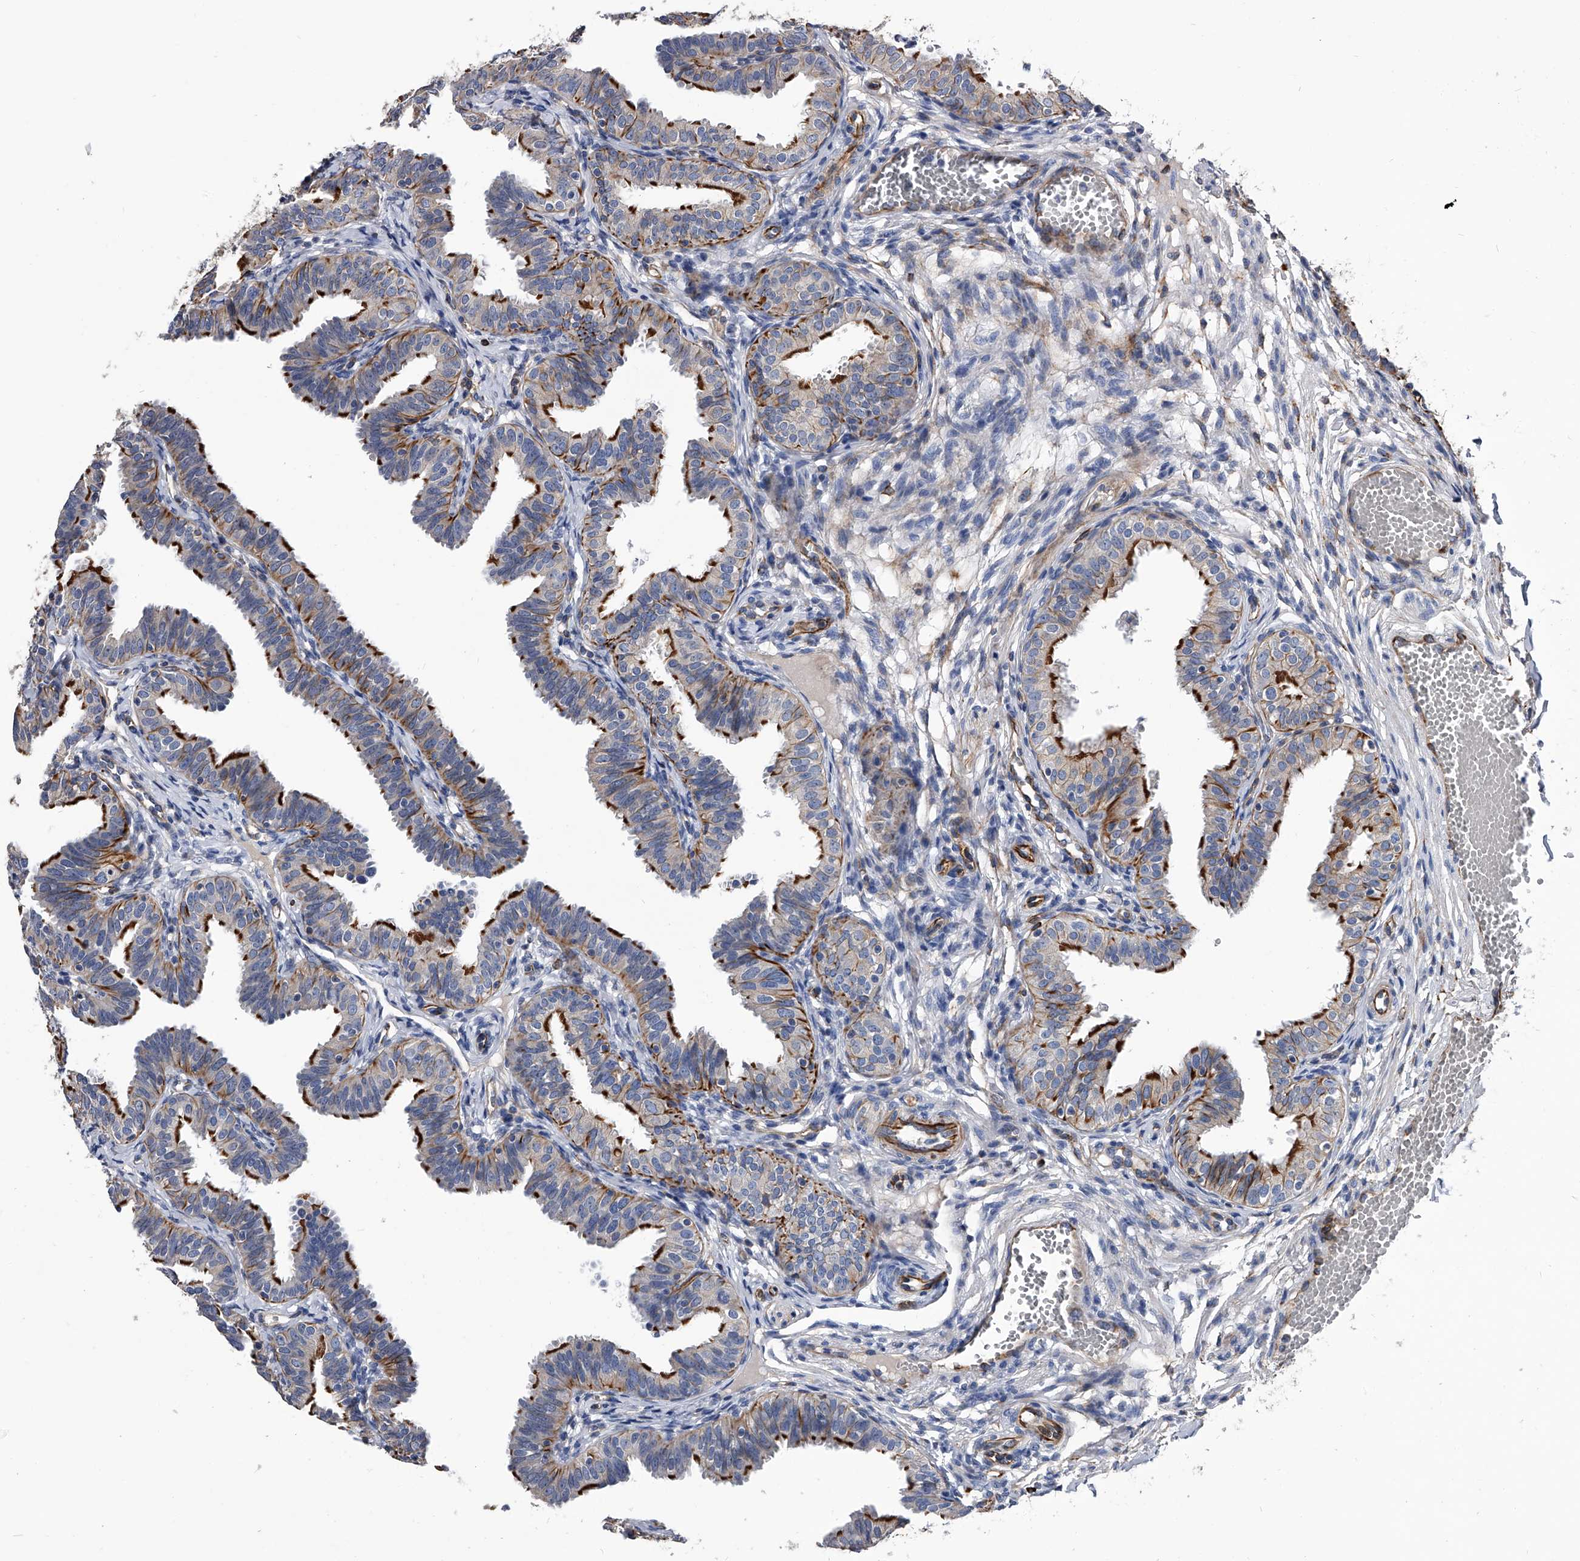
{"staining": {"intensity": "strong", "quantity": "25%-75%", "location": "cytoplasmic/membranous"}, "tissue": "fallopian tube", "cell_type": "Glandular cells", "image_type": "normal", "snomed": [{"axis": "morphology", "description": "Normal tissue, NOS"}, {"axis": "topography", "description": "Fallopian tube"}], "caption": "This is an image of IHC staining of unremarkable fallopian tube, which shows strong positivity in the cytoplasmic/membranous of glandular cells.", "gene": "EFCAB7", "patient": {"sex": "female", "age": 35}}